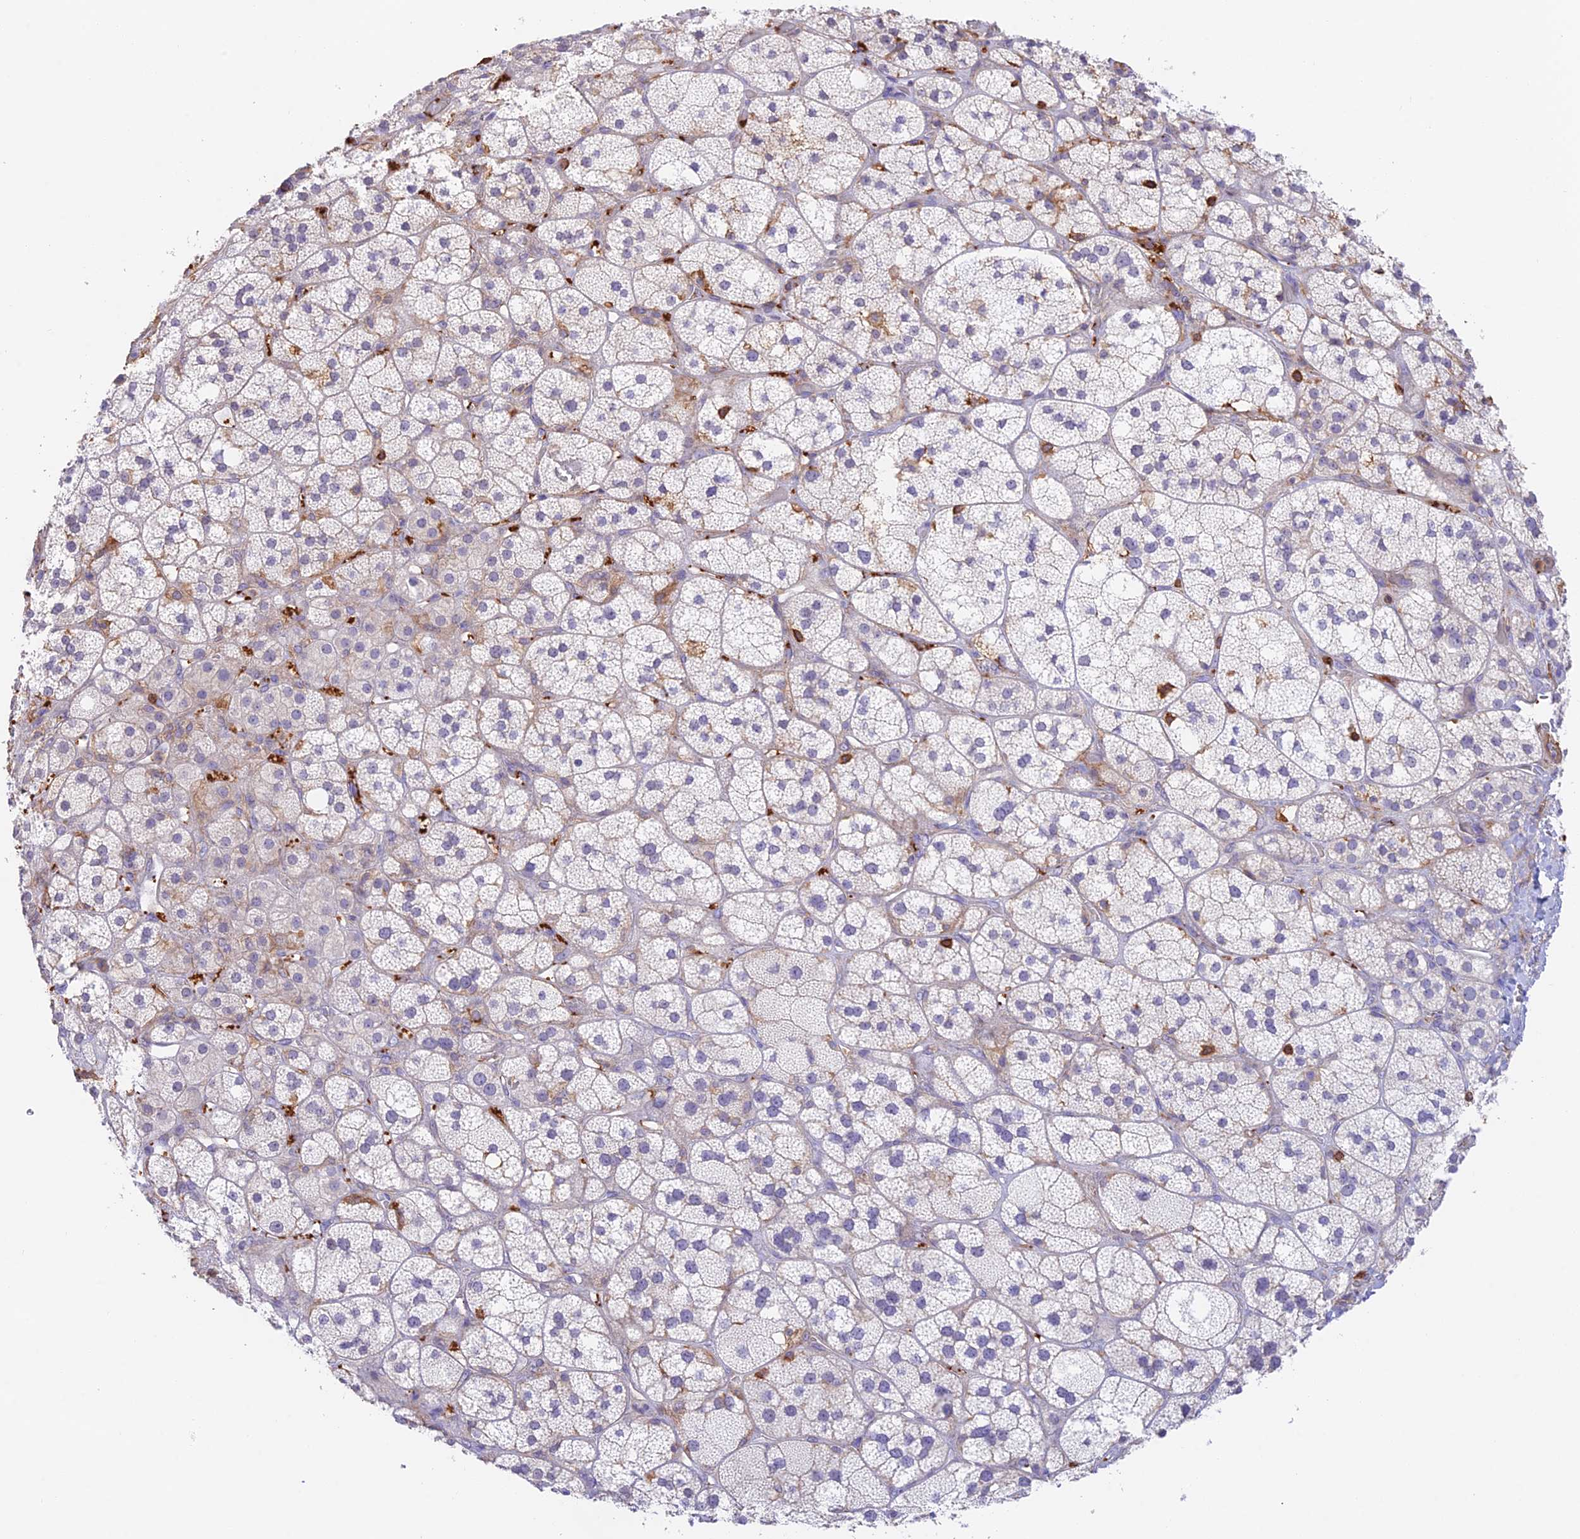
{"staining": {"intensity": "negative", "quantity": "none", "location": "none"}, "tissue": "adrenal gland", "cell_type": "Glandular cells", "image_type": "normal", "snomed": [{"axis": "morphology", "description": "Normal tissue, NOS"}, {"axis": "topography", "description": "Adrenal gland"}], "caption": "This is an immunohistochemistry (IHC) image of unremarkable adrenal gland. There is no expression in glandular cells.", "gene": "DENND1C", "patient": {"sex": "male", "age": 61}}